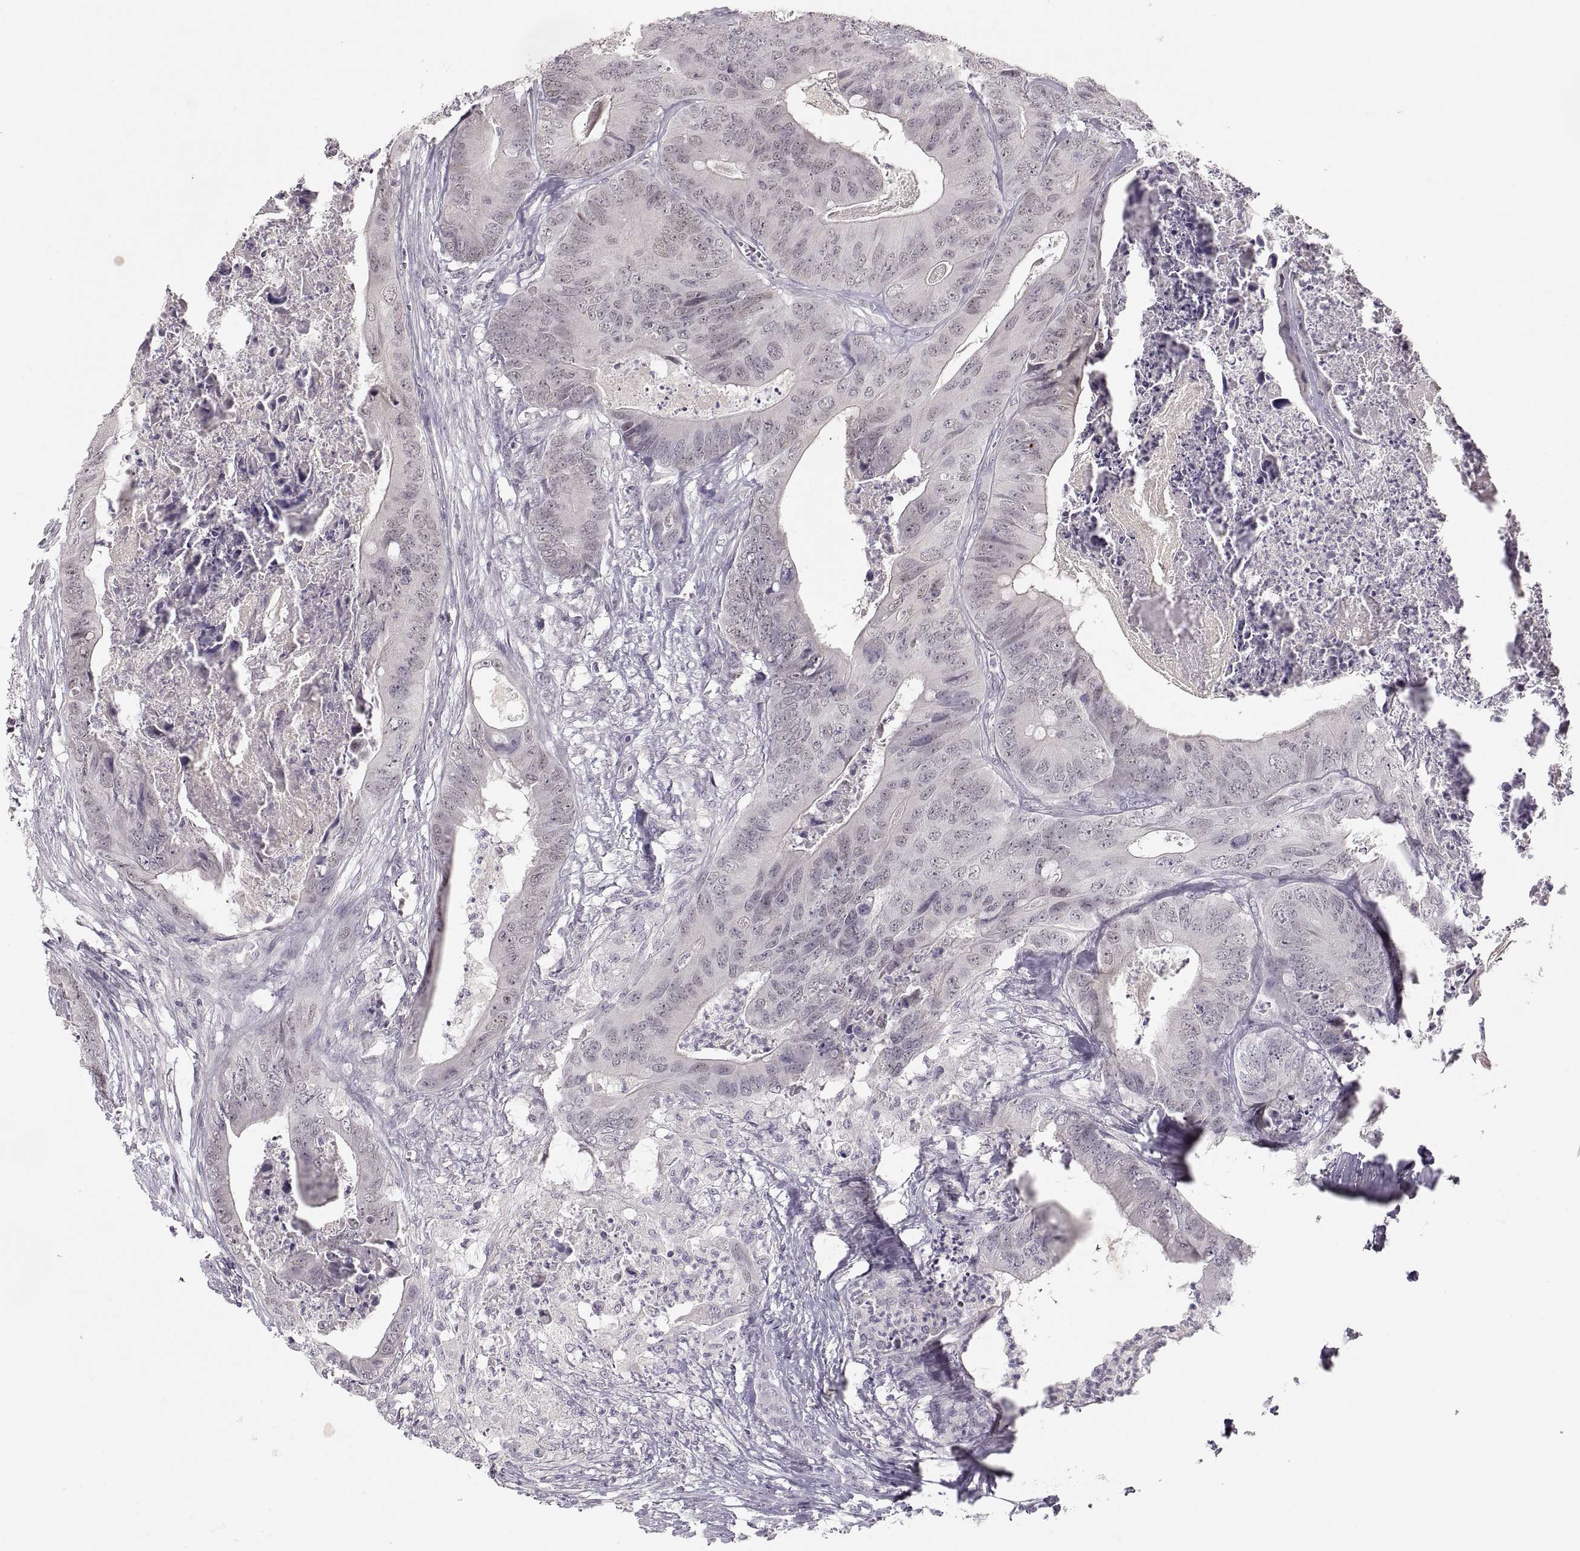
{"staining": {"intensity": "negative", "quantity": "none", "location": "none"}, "tissue": "colorectal cancer", "cell_type": "Tumor cells", "image_type": "cancer", "snomed": [{"axis": "morphology", "description": "Adenocarcinoma, NOS"}, {"axis": "topography", "description": "Colon"}], "caption": "There is no significant staining in tumor cells of adenocarcinoma (colorectal). Nuclei are stained in blue.", "gene": "PCSK2", "patient": {"sex": "male", "age": 84}}